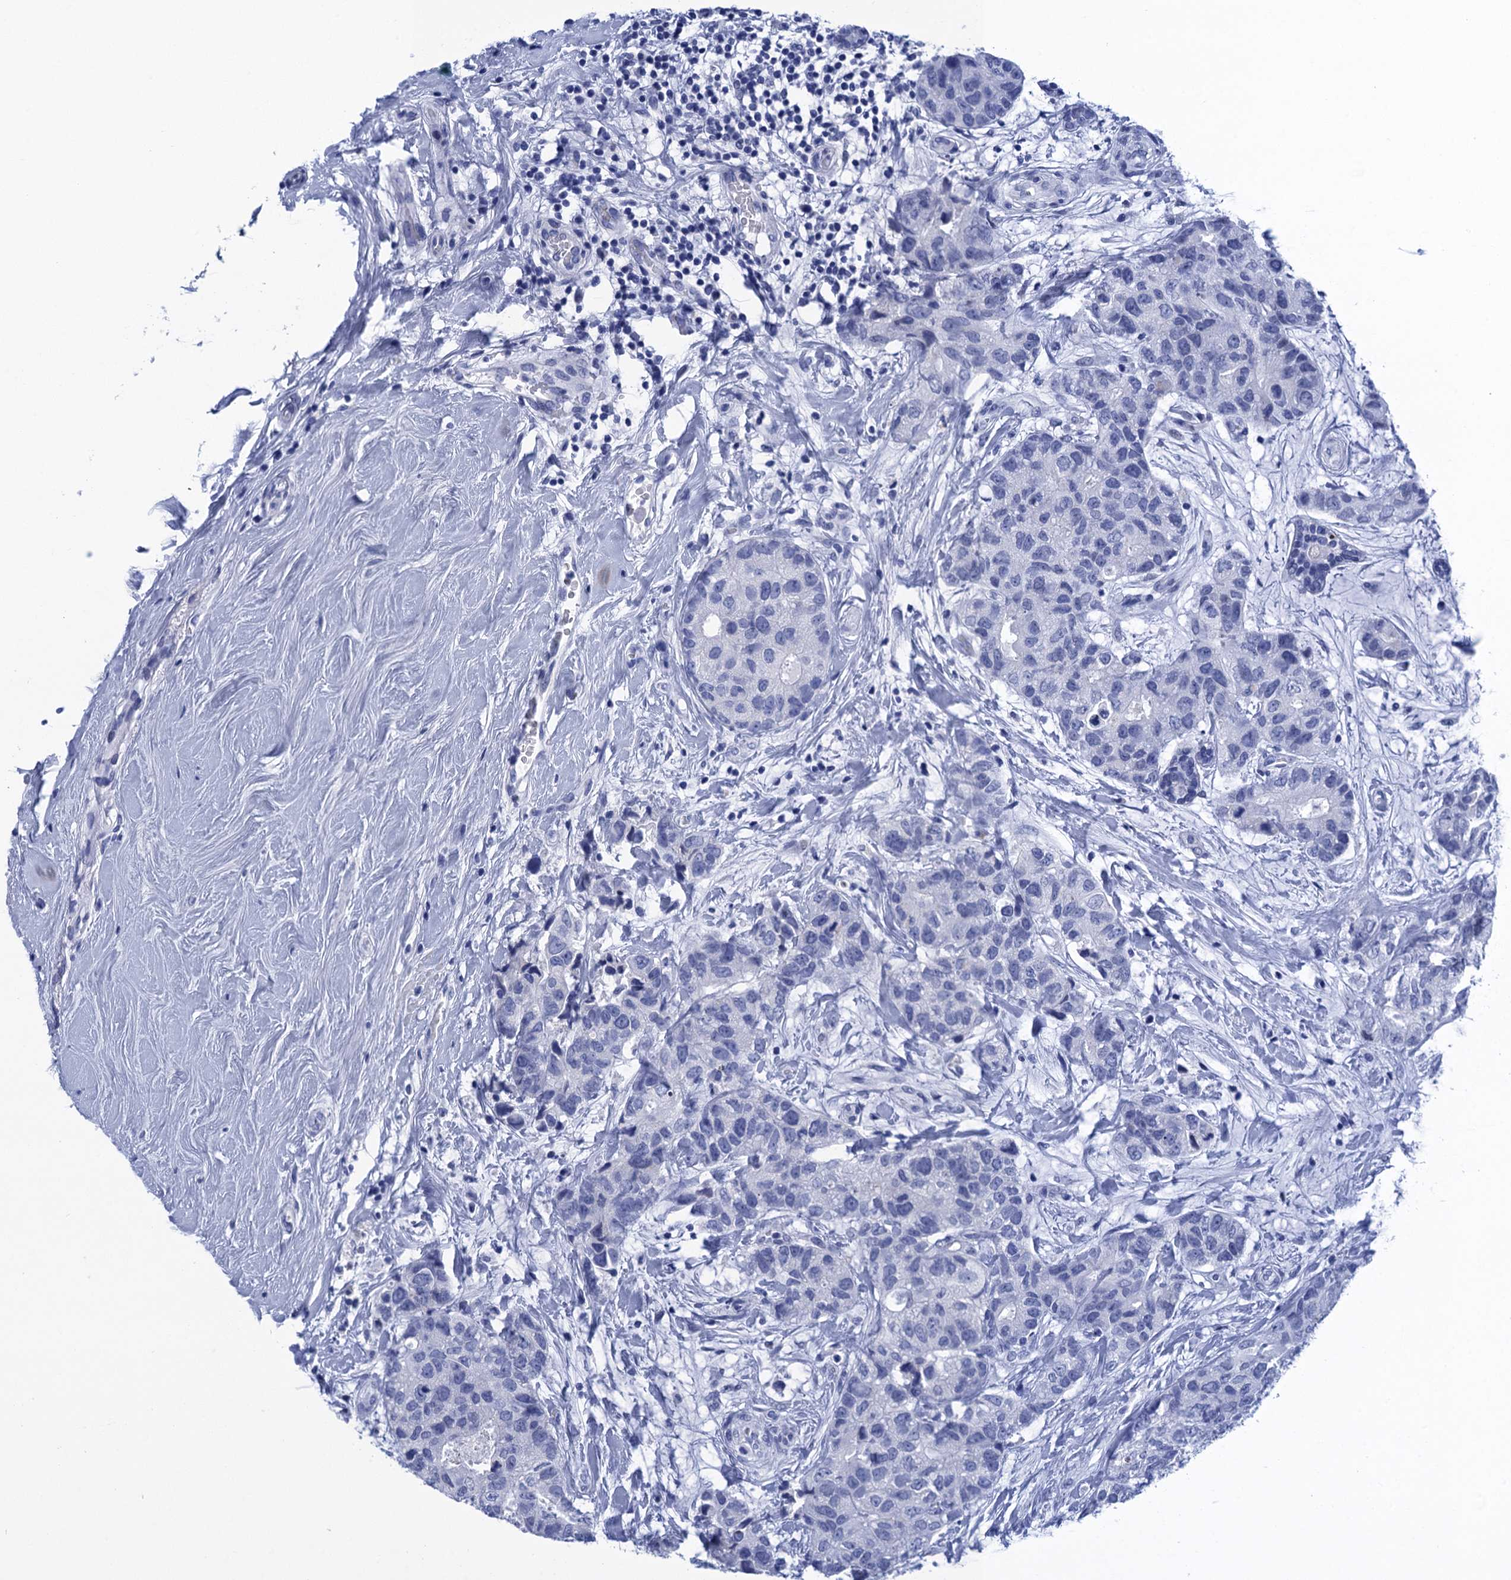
{"staining": {"intensity": "negative", "quantity": "none", "location": "none"}, "tissue": "breast cancer", "cell_type": "Tumor cells", "image_type": "cancer", "snomed": [{"axis": "morphology", "description": "Duct carcinoma"}, {"axis": "topography", "description": "Breast"}], "caption": "Immunohistochemistry (IHC) of breast cancer (invasive ductal carcinoma) displays no staining in tumor cells.", "gene": "METTL25", "patient": {"sex": "female", "age": 62}}